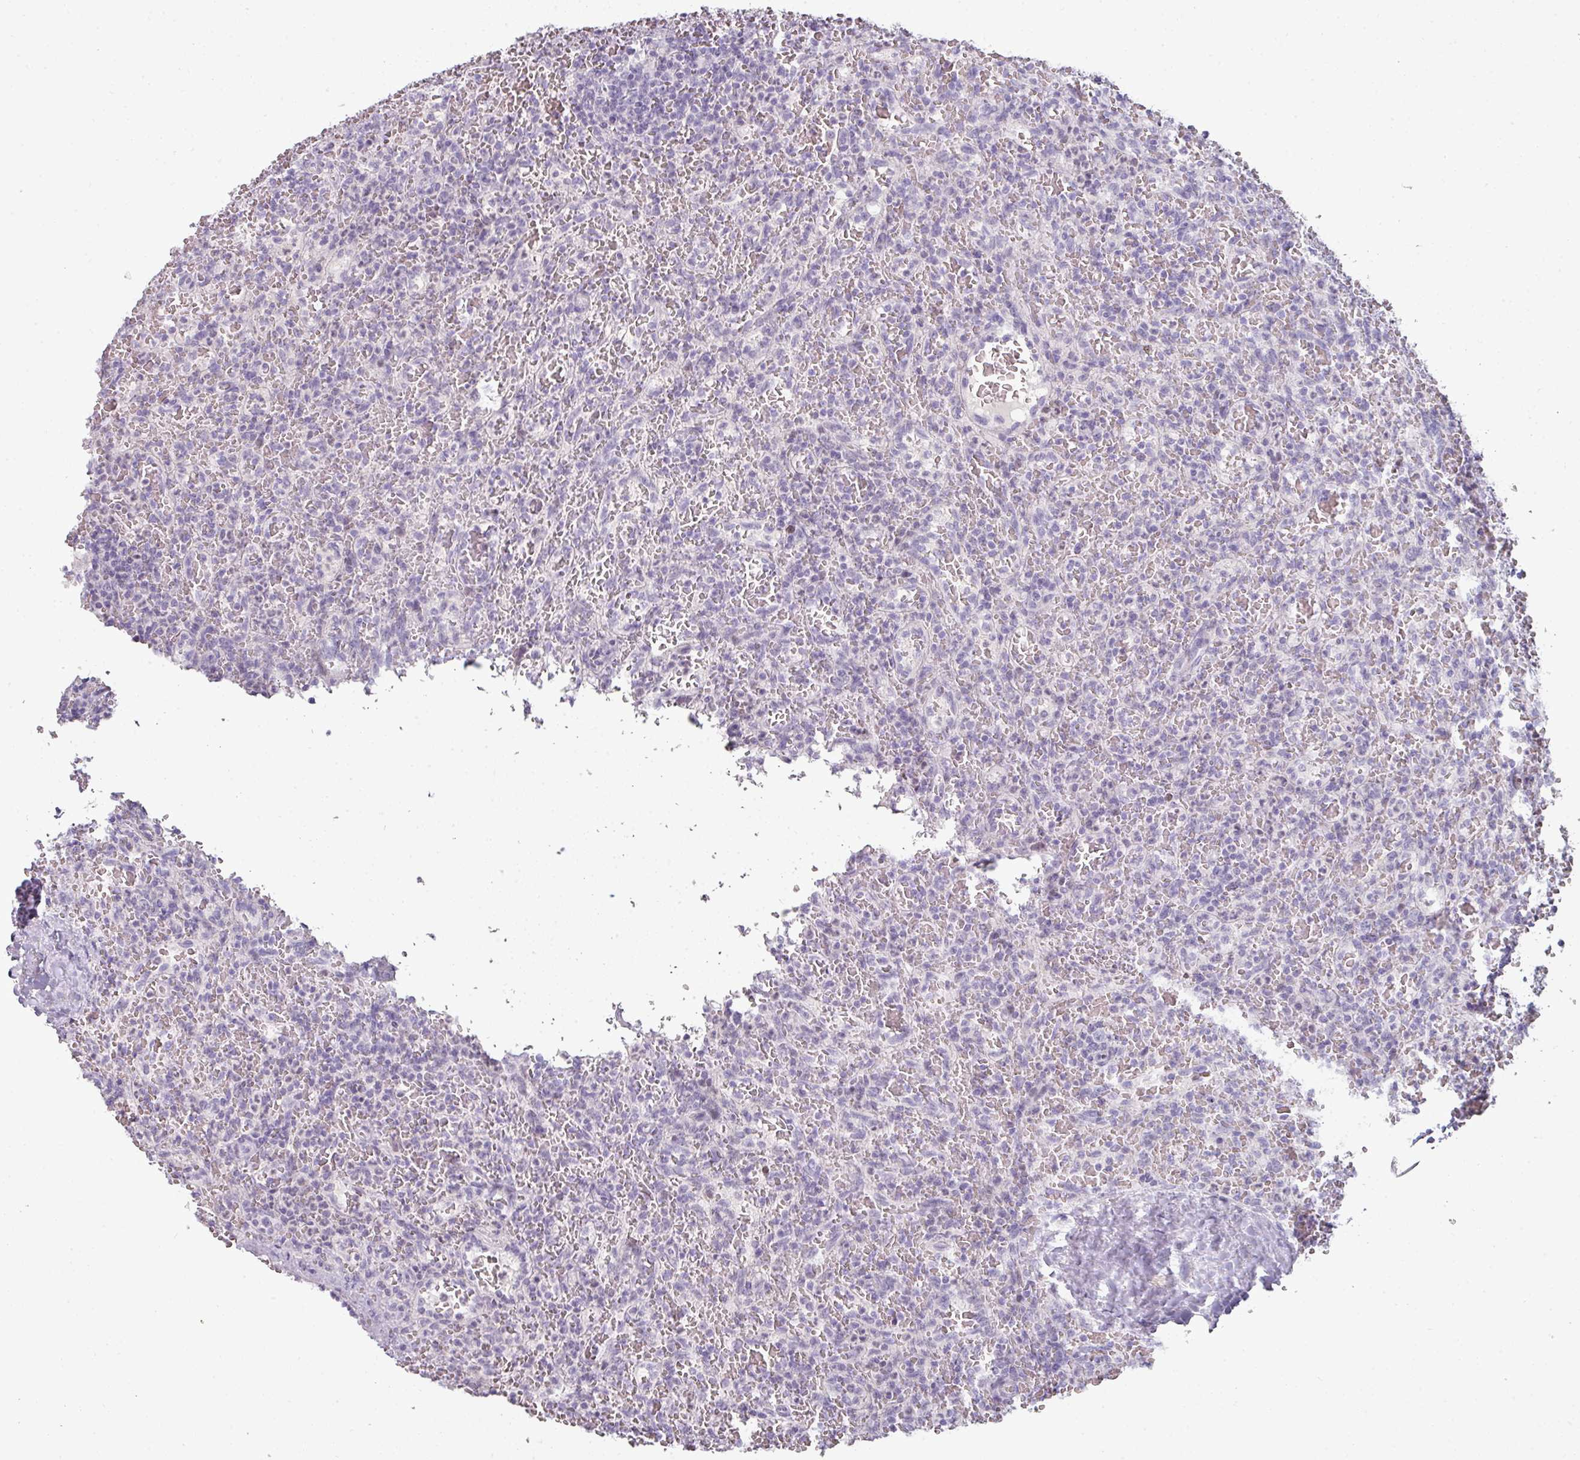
{"staining": {"intensity": "negative", "quantity": "none", "location": "none"}, "tissue": "lymphoma", "cell_type": "Tumor cells", "image_type": "cancer", "snomed": [{"axis": "morphology", "description": "Malignant lymphoma, non-Hodgkin's type, Low grade"}, {"axis": "topography", "description": "Spleen"}], "caption": "An image of lymphoma stained for a protein reveals no brown staining in tumor cells.", "gene": "GTF2H3", "patient": {"sex": "female", "age": 64}}